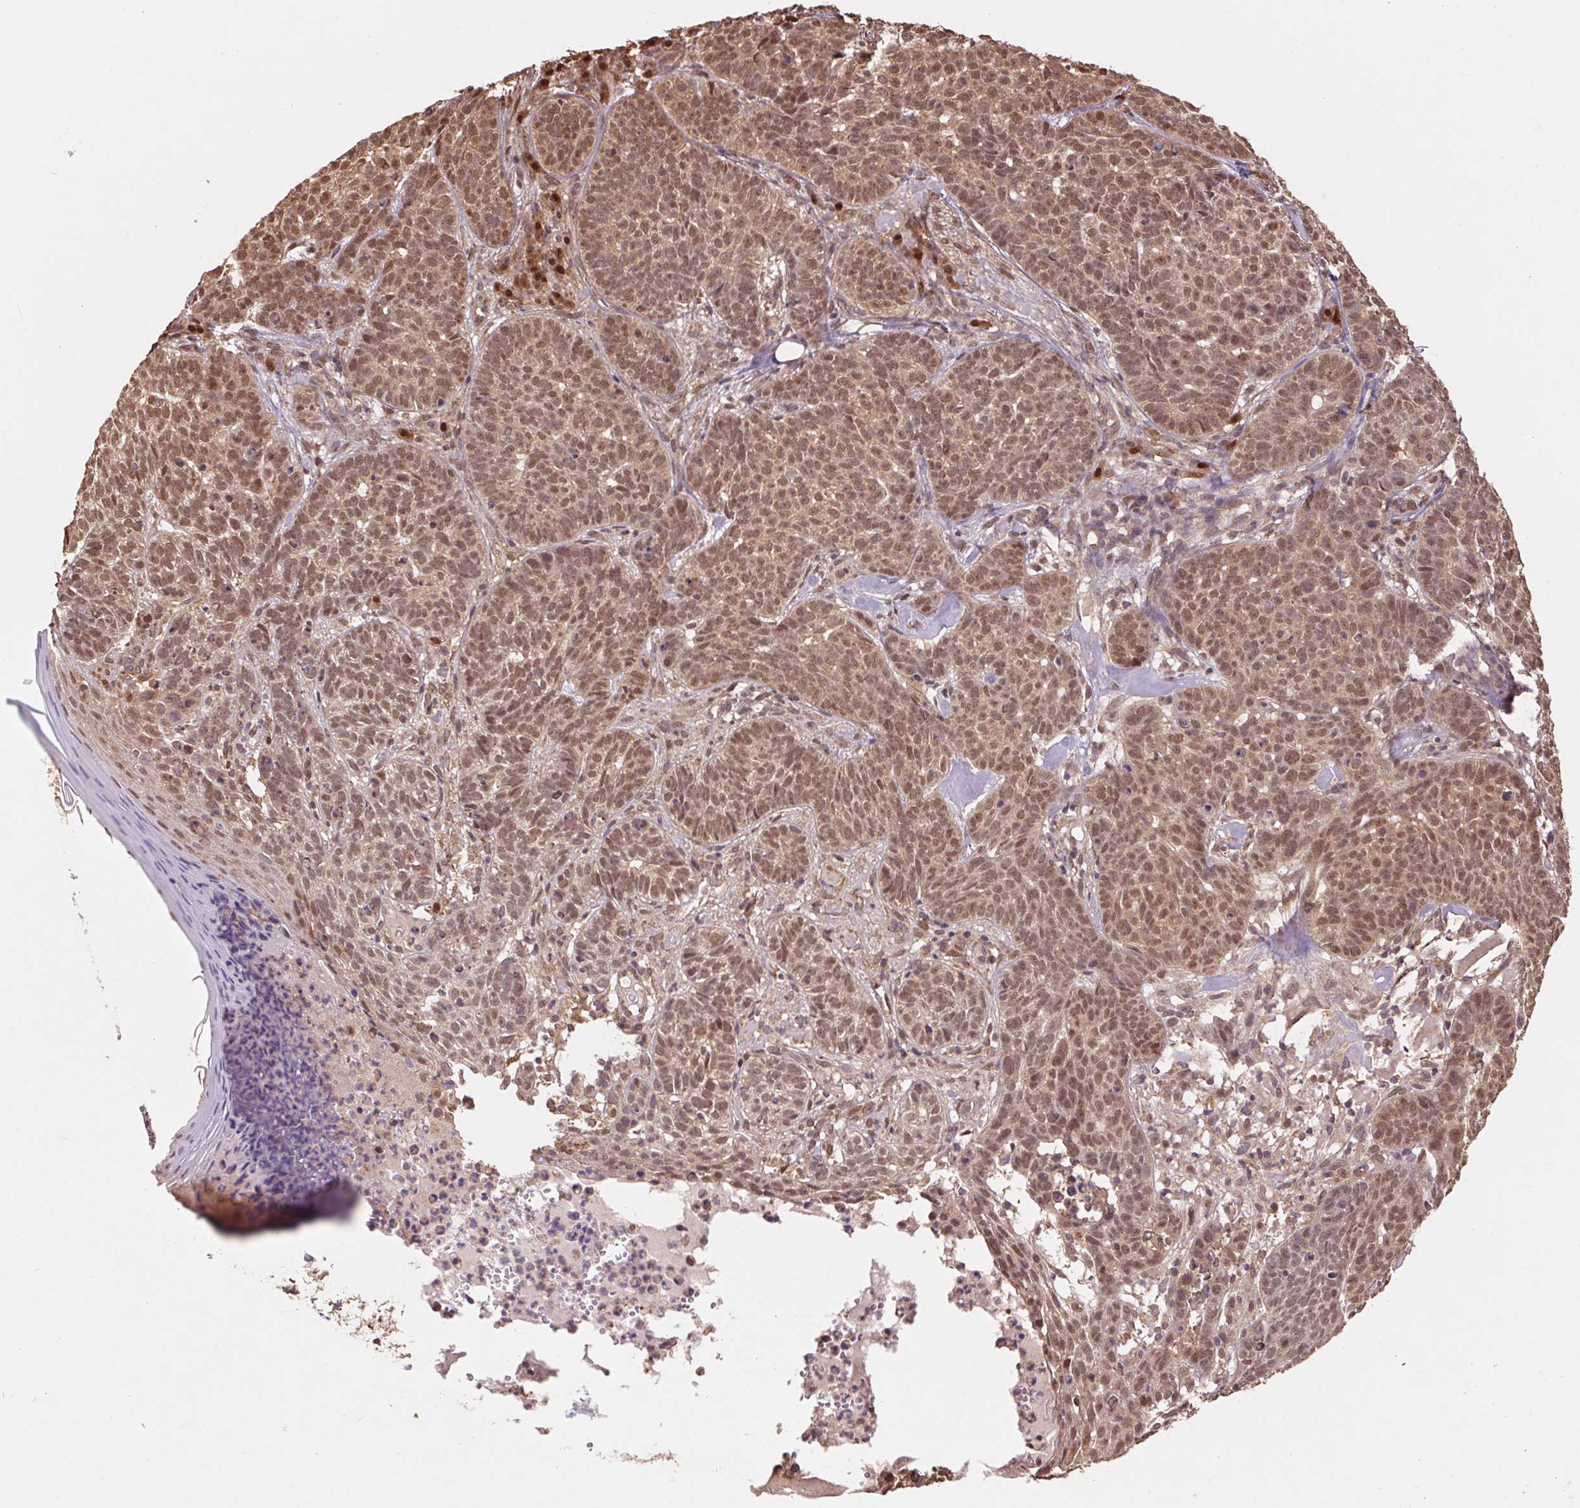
{"staining": {"intensity": "moderate", "quantity": ">75%", "location": "nuclear"}, "tissue": "skin cancer", "cell_type": "Tumor cells", "image_type": "cancer", "snomed": [{"axis": "morphology", "description": "Basal cell carcinoma"}, {"axis": "topography", "description": "Skin"}], "caption": "A histopathology image showing moderate nuclear staining in approximately >75% of tumor cells in skin basal cell carcinoma, as visualized by brown immunohistochemical staining.", "gene": "CUTA", "patient": {"sex": "male", "age": 90}}